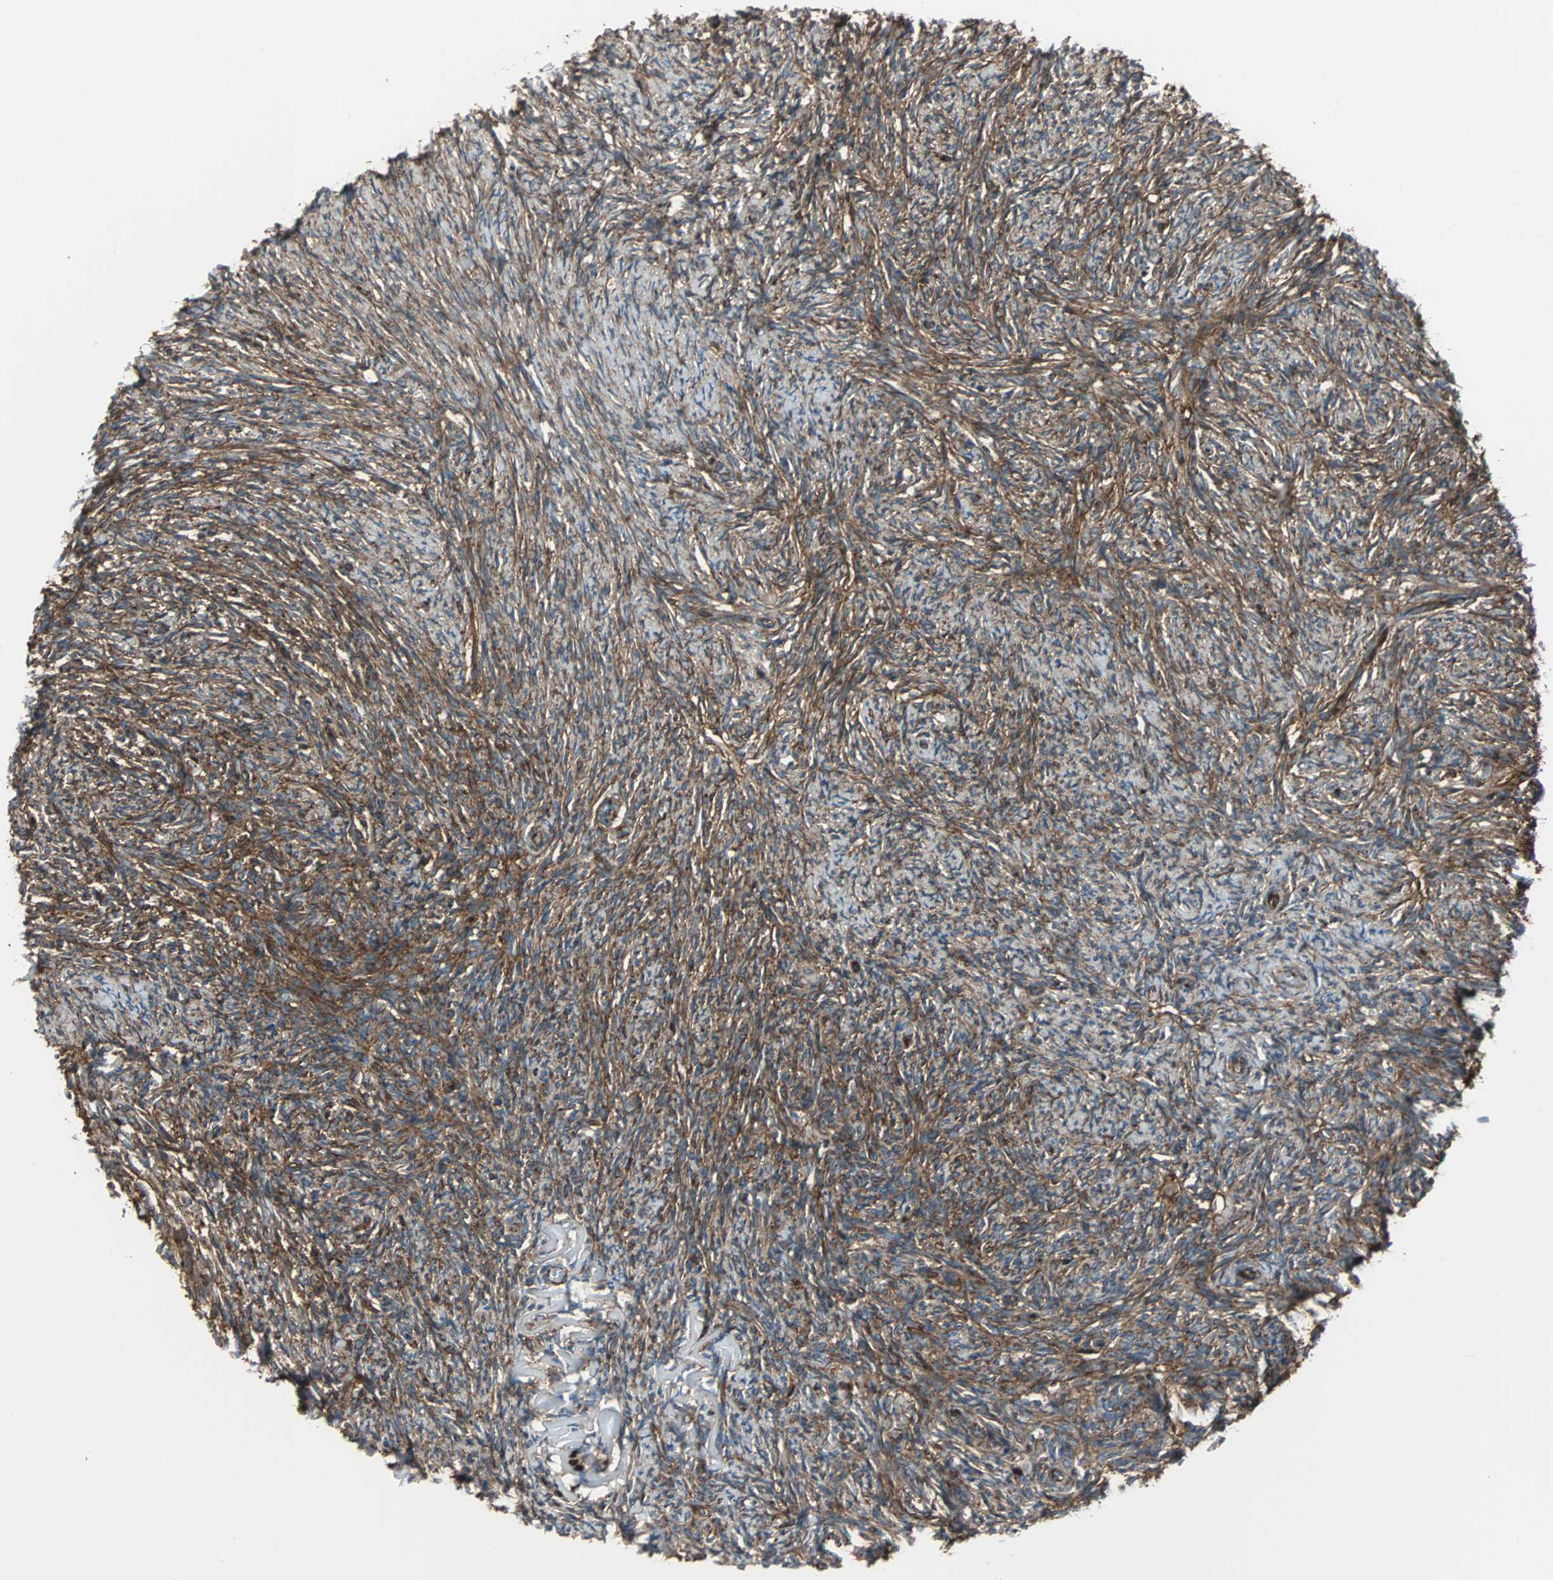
{"staining": {"intensity": "moderate", "quantity": ">75%", "location": "cytoplasmic/membranous"}, "tissue": "ovary", "cell_type": "Ovarian stroma cells", "image_type": "normal", "snomed": [{"axis": "morphology", "description": "Normal tissue, NOS"}, {"axis": "topography", "description": "Ovary"}], "caption": "Ovarian stroma cells reveal moderate cytoplasmic/membranous staining in approximately >75% of cells in benign ovary.", "gene": "RELA", "patient": {"sex": "female", "age": 60}}